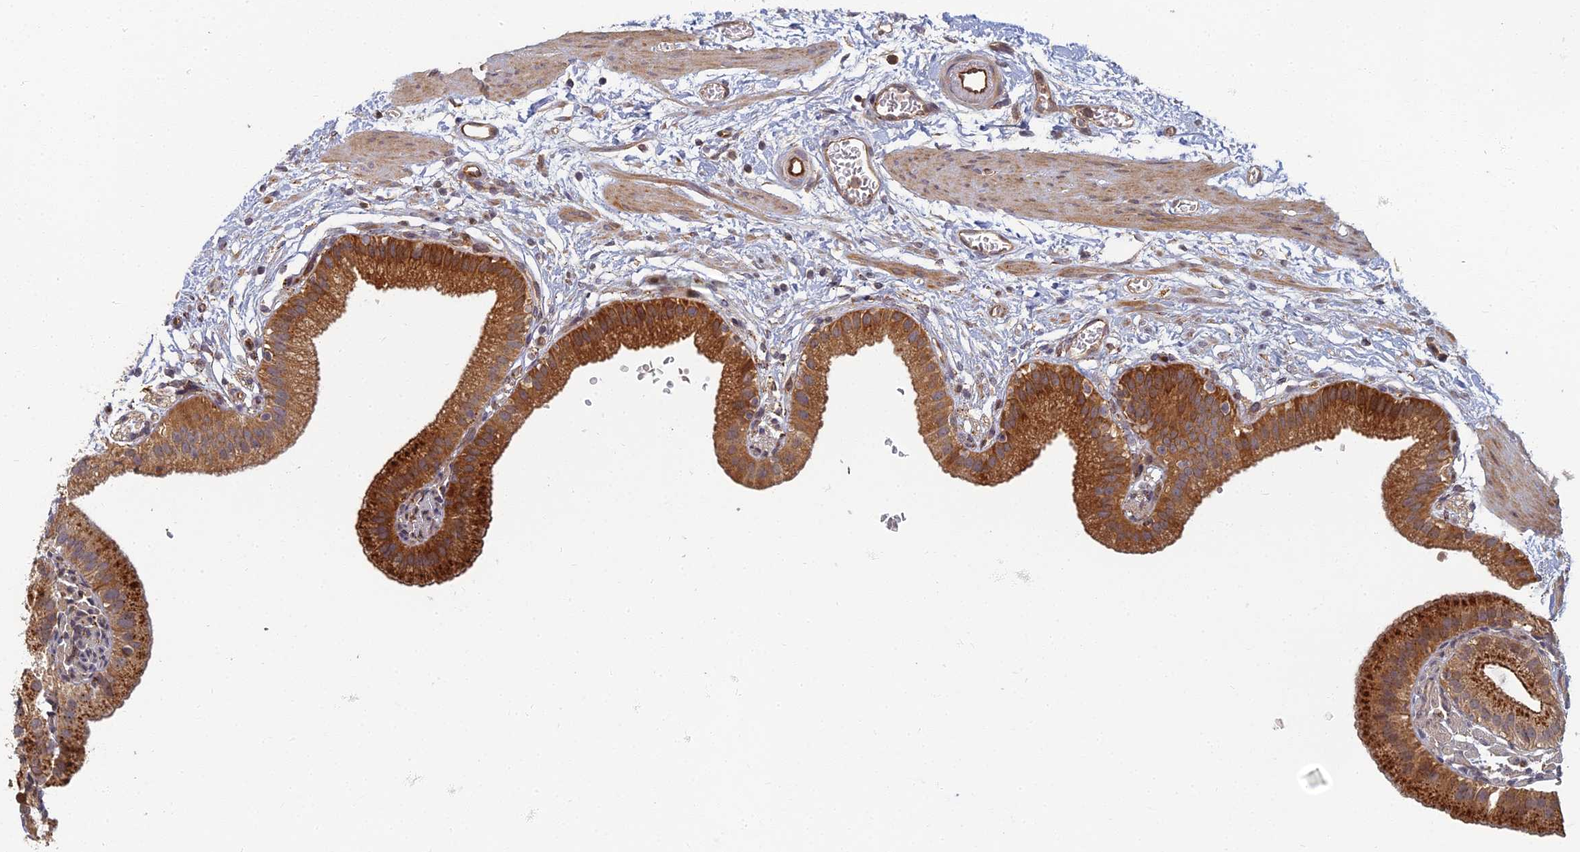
{"staining": {"intensity": "strong", "quantity": ">75%", "location": "cytoplasmic/membranous"}, "tissue": "gallbladder", "cell_type": "Glandular cells", "image_type": "normal", "snomed": [{"axis": "morphology", "description": "Normal tissue, NOS"}, {"axis": "topography", "description": "Gallbladder"}], "caption": "Protein staining of benign gallbladder exhibits strong cytoplasmic/membranous expression in about >75% of glandular cells.", "gene": "INO80D", "patient": {"sex": "male", "age": 55}}